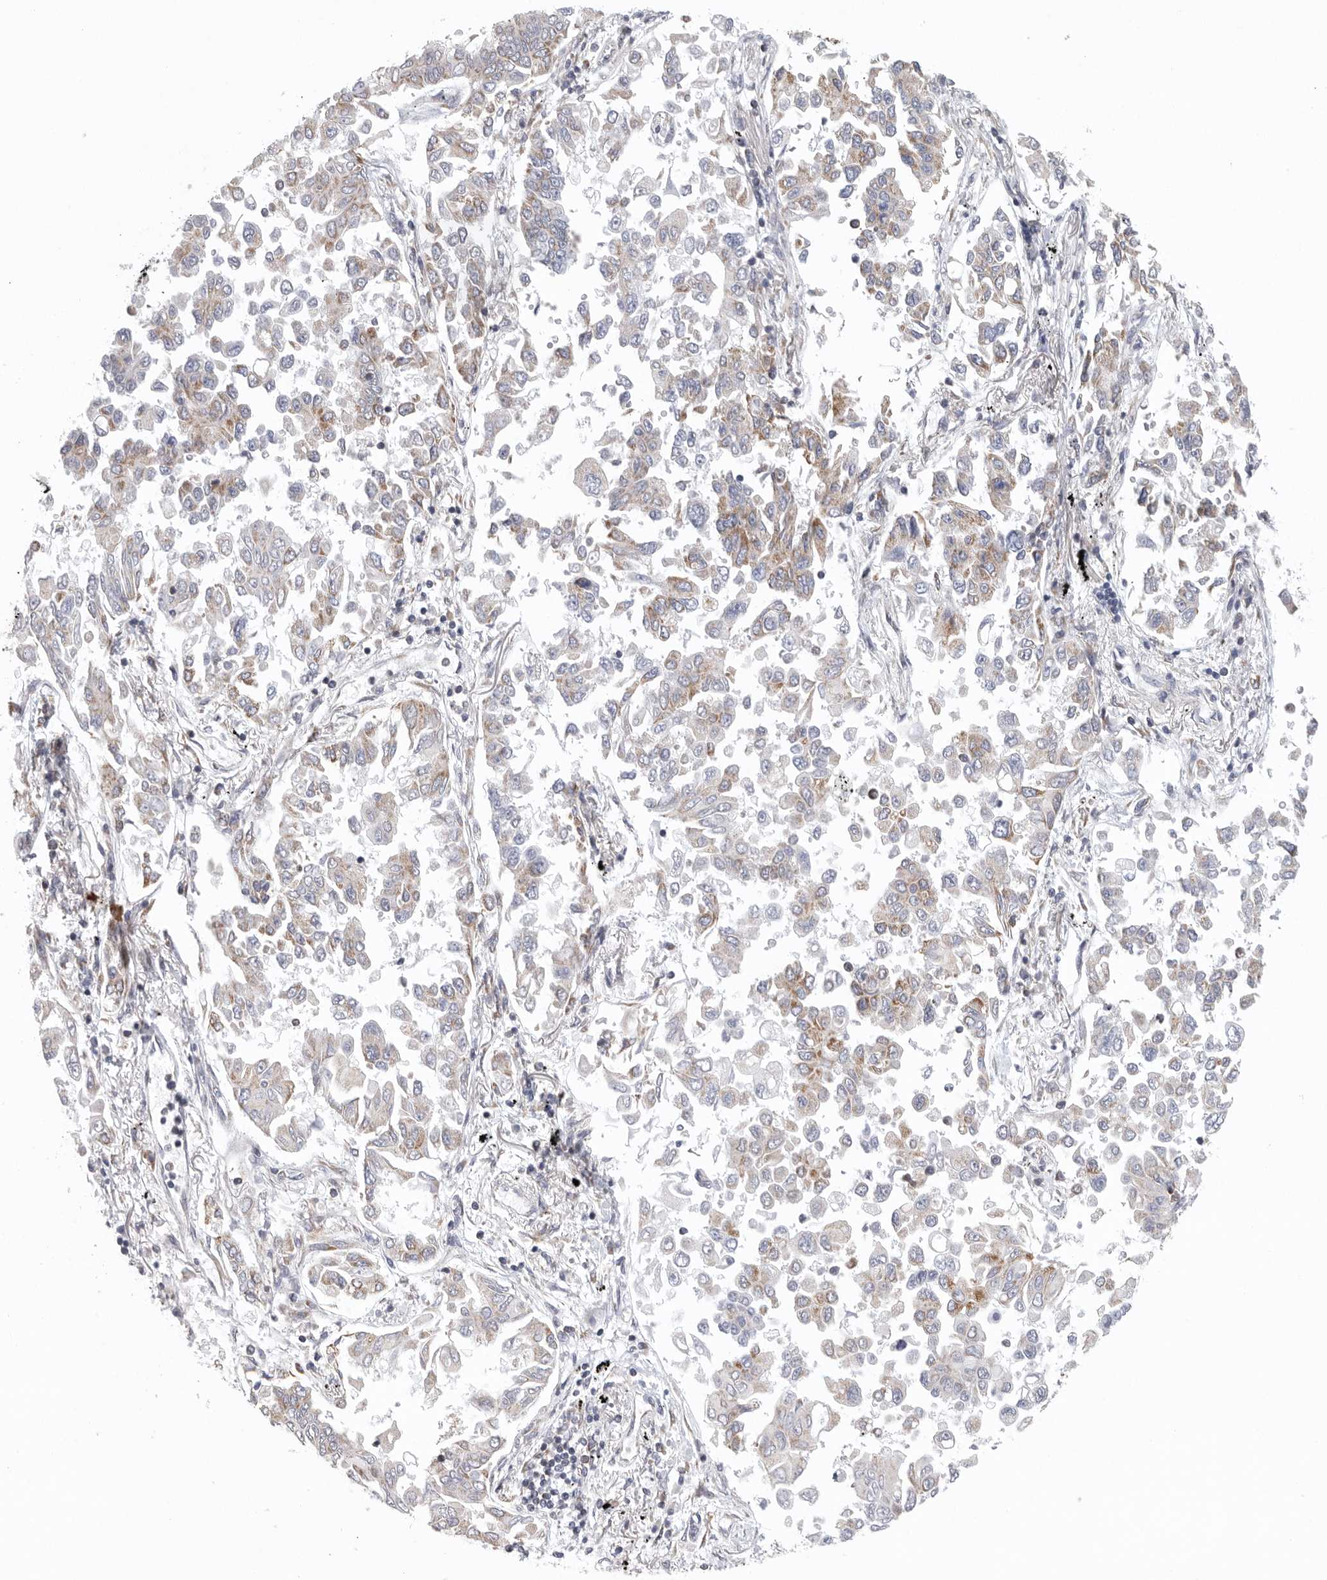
{"staining": {"intensity": "moderate", "quantity": "25%-75%", "location": "cytoplasmic/membranous"}, "tissue": "lung cancer", "cell_type": "Tumor cells", "image_type": "cancer", "snomed": [{"axis": "morphology", "description": "Adenocarcinoma, NOS"}, {"axis": "topography", "description": "Lung"}], "caption": "DAB (3,3'-diaminobenzidine) immunohistochemical staining of lung cancer displays moderate cytoplasmic/membranous protein positivity in approximately 25%-75% of tumor cells. Nuclei are stained in blue.", "gene": "FKBP8", "patient": {"sex": "female", "age": 67}}